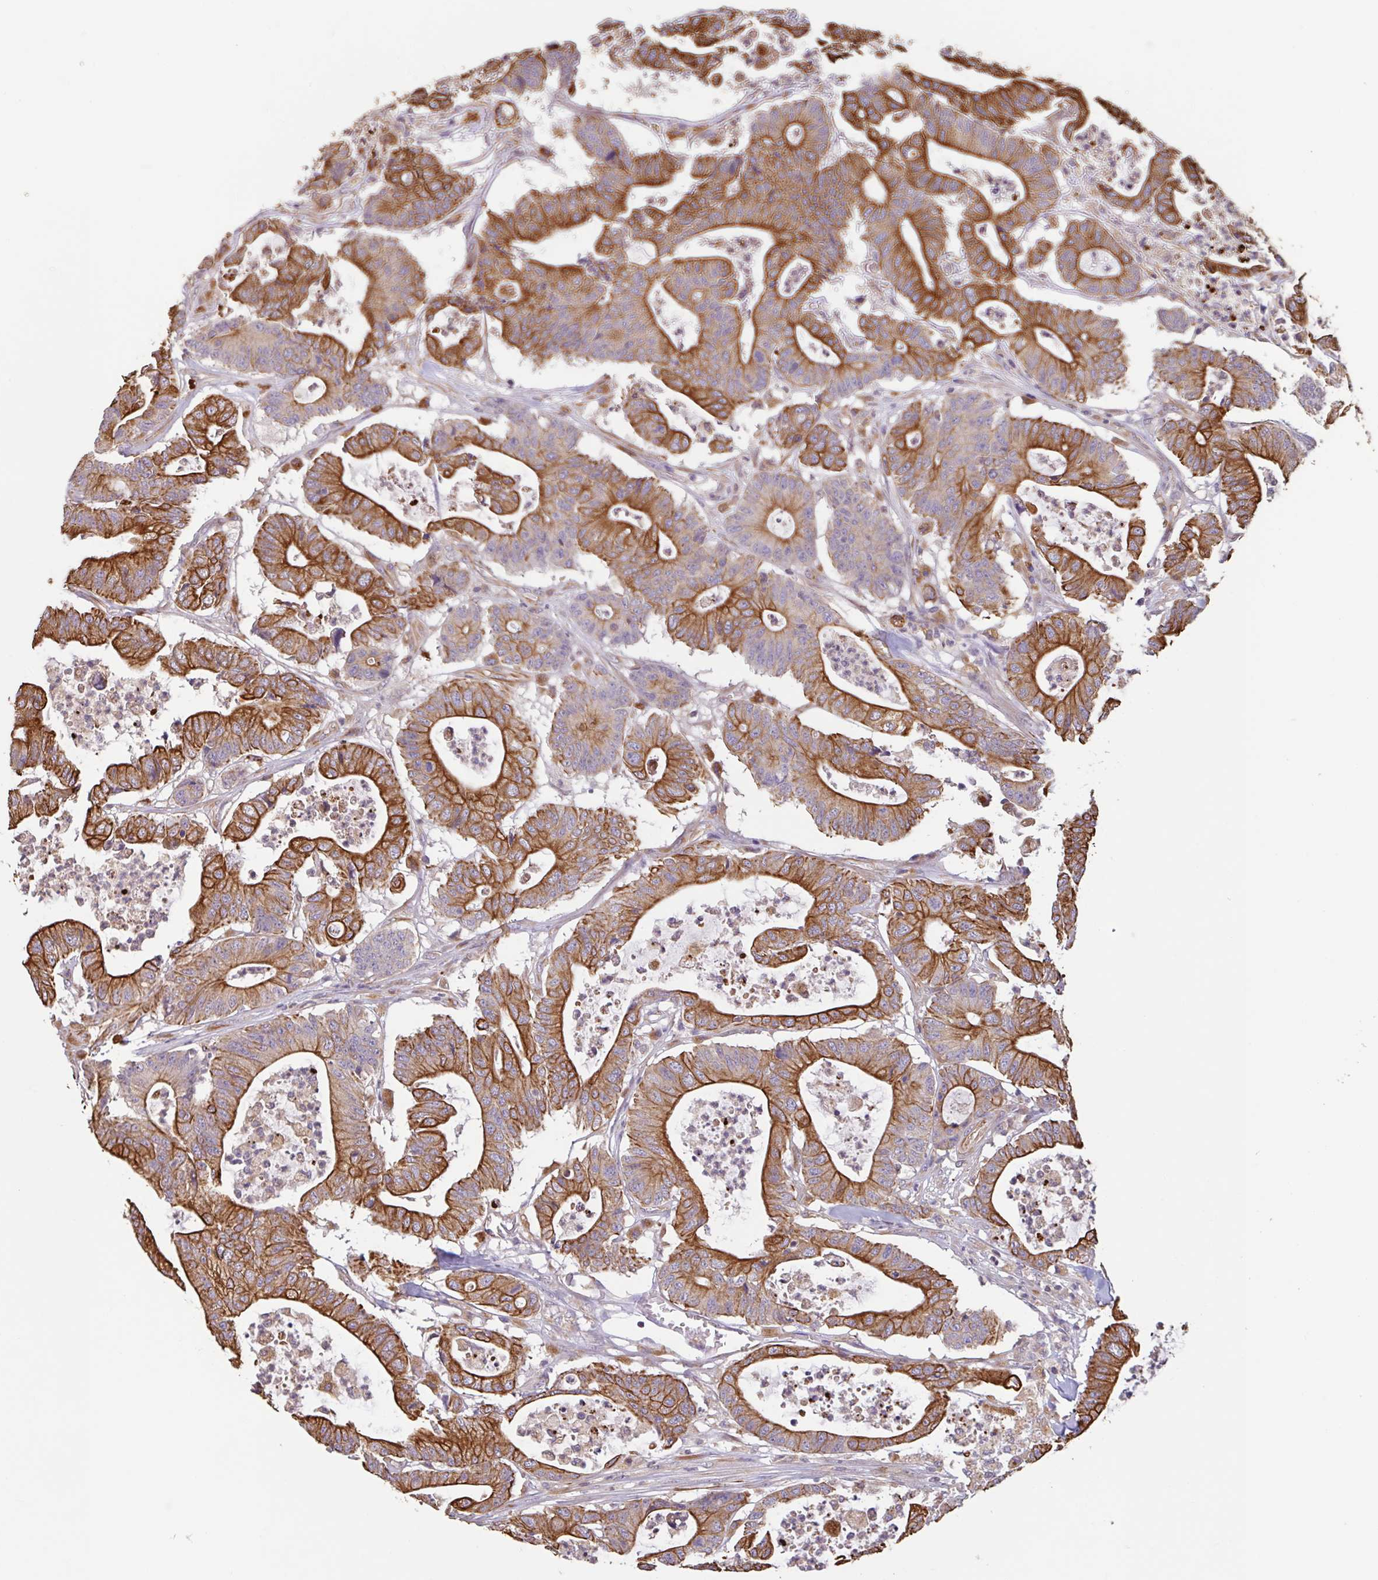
{"staining": {"intensity": "moderate", "quantity": ">75%", "location": "cytoplasmic/membranous"}, "tissue": "colorectal cancer", "cell_type": "Tumor cells", "image_type": "cancer", "snomed": [{"axis": "morphology", "description": "Adenocarcinoma, NOS"}, {"axis": "topography", "description": "Colon"}], "caption": "Tumor cells demonstrate medium levels of moderate cytoplasmic/membranous positivity in about >75% of cells in human colorectal cancer.", "gene": "ZNF790", "patient": {"sex": "female", "age": 84}}